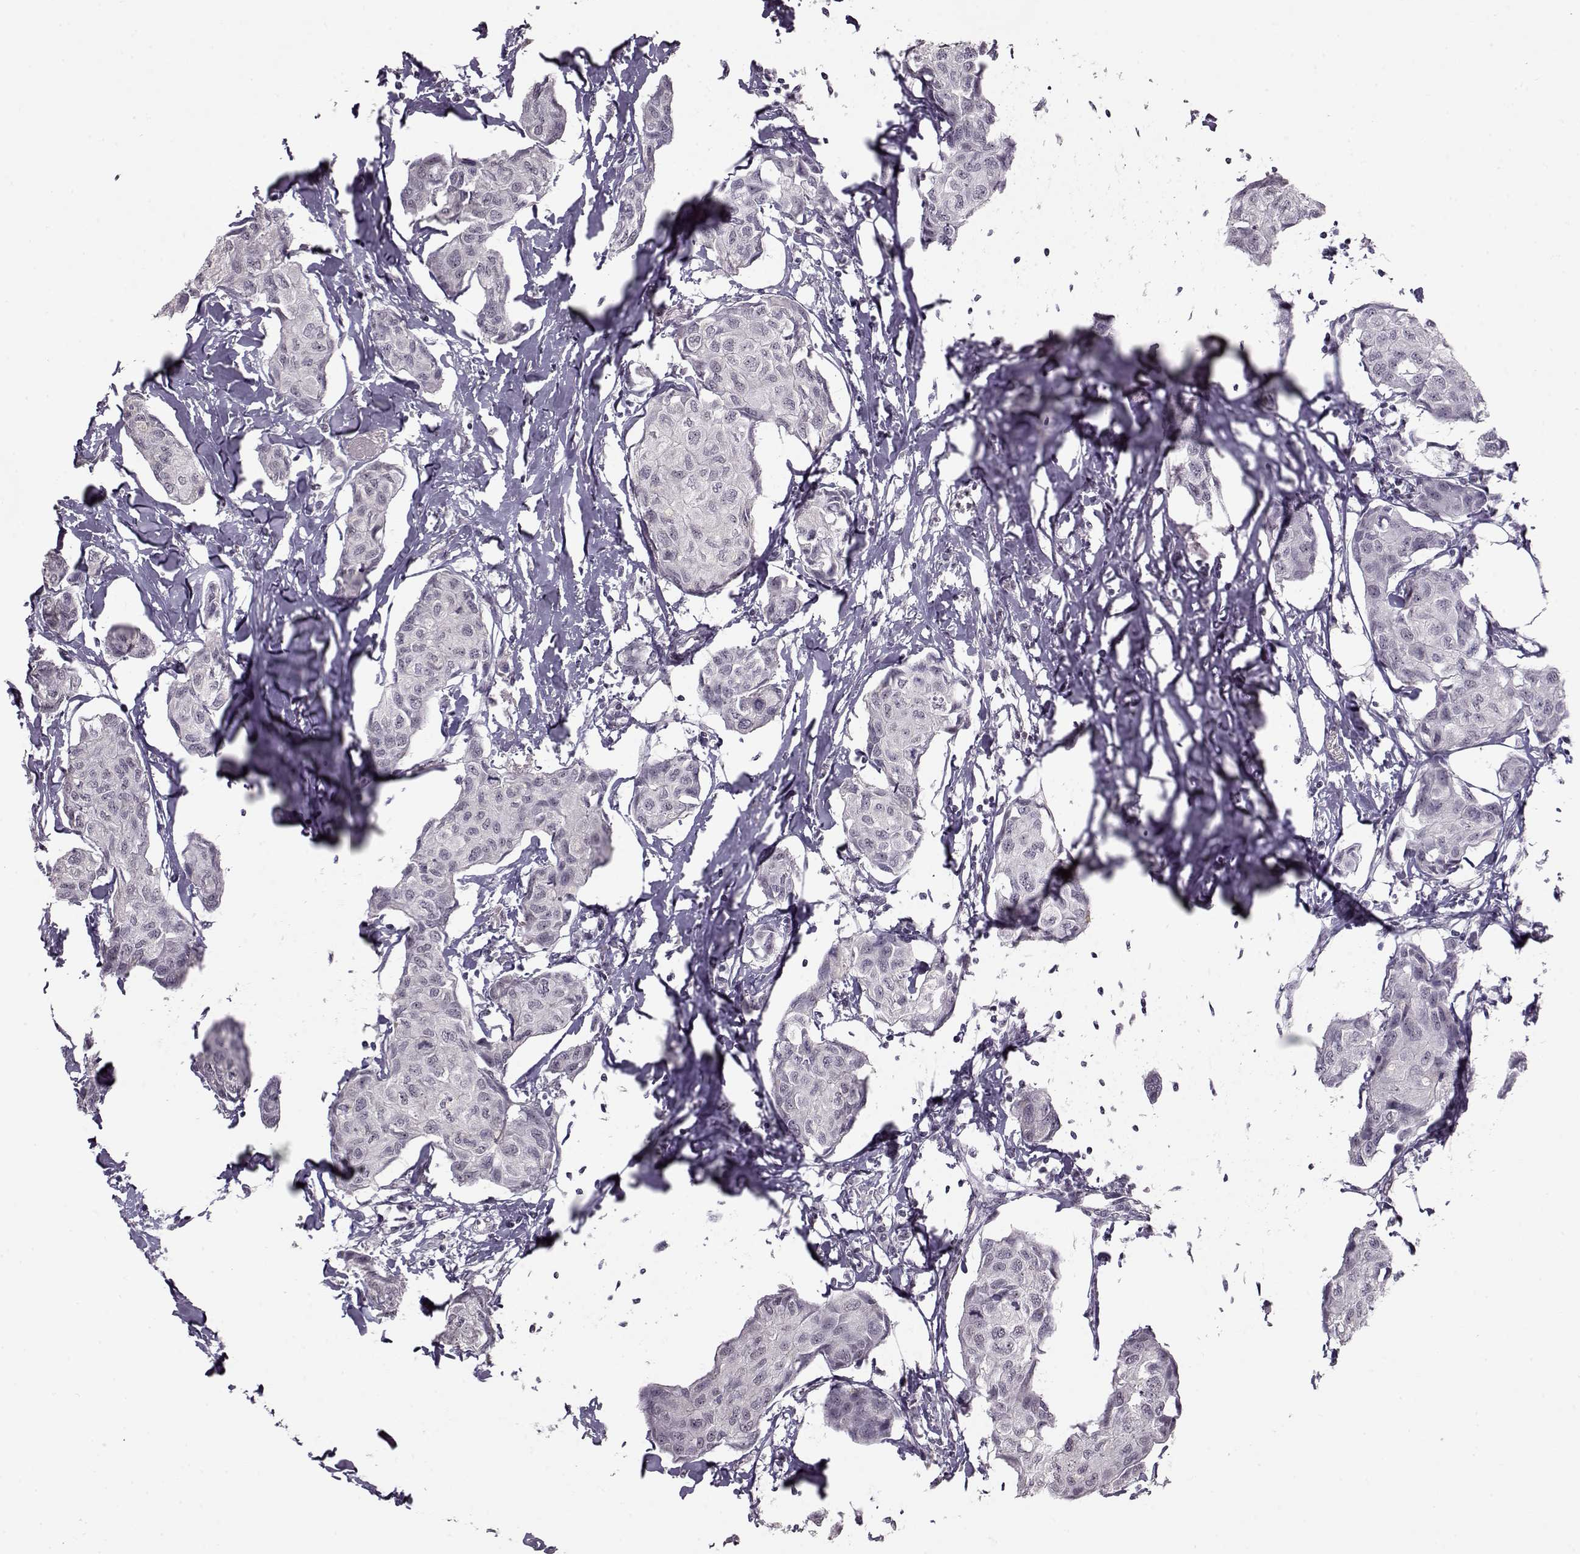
{"staining": {"intensity": "negative", "quantity": "none", "location": "none"}, "tissue": "breast cancer", "cell_type": "Tumor cells", "image_type": "cancer", "snomed": [{"axis": "morphology", "description": "Duct carcinoma"}, {"axis": "topography", "description": "Breast"}], "caption": "Tumor cells show no significant protein expression in breast cancer.", "gene": "PCP4", "patient": {"sex": "female", "age": 80}}